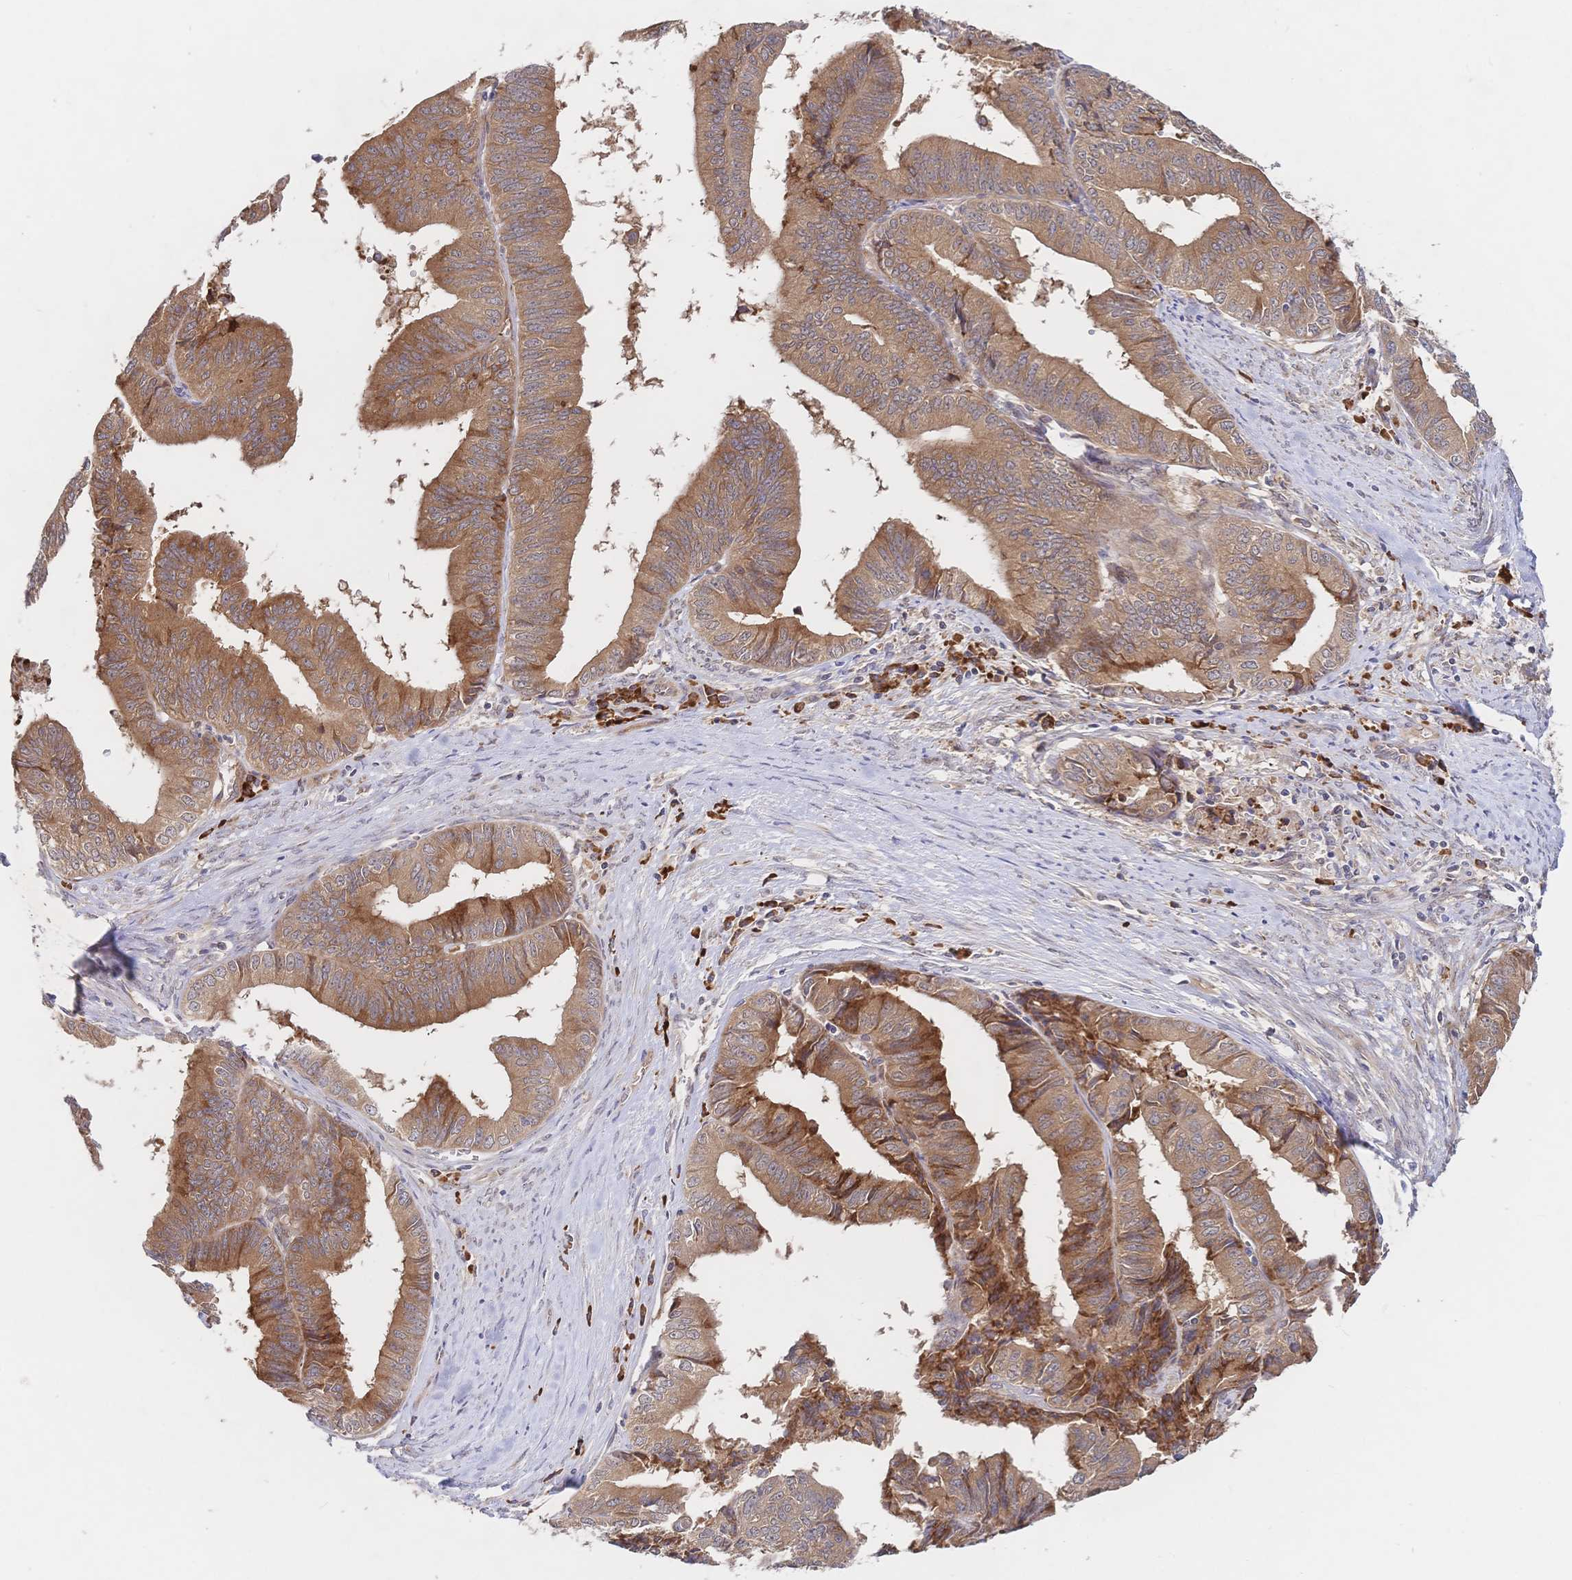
{"staining": {"intensity": "moderate", "quantity": ">75%", "location": "cytoplasmic/membranous"}, "tissue": "endometrial cancer", "cell_type": "Tumor cells", "image_type": "cancer", "snomed": [{"axis": "morphology", "description": "Adenocarcinoma, NOS"}, {"axis": "topography", "description": "Endometrium"}], "caption": "This is an image of immunohistochemistry staining of adenocarcinoma (endometrial), which shows moderate expression in the cytoplasmic/membranous of tumor cells.", "gene": "LMO4", "patient": {"sex": "female", "age": 65}}